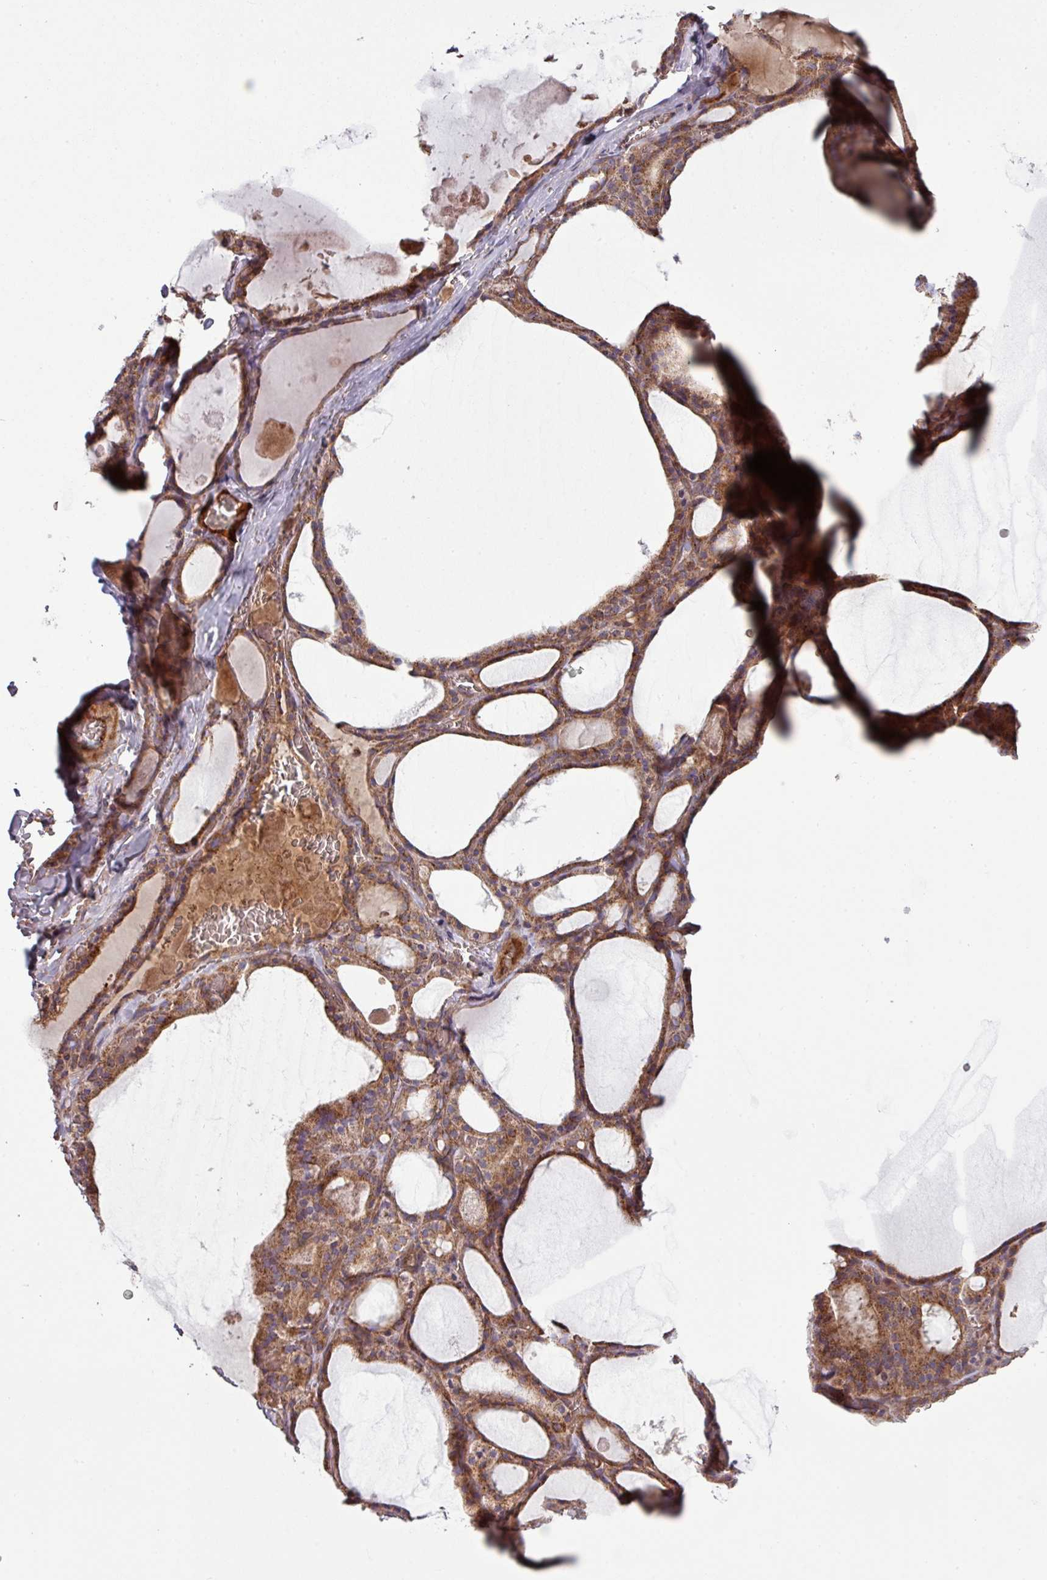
{"staining": {"intensity": "moderate", "quantity": ">75%", "location": "cytoplasmic/membranous"}, "tissue": "thyroid gland", "cell_type": "Glandular cells", "image_type": "normal", "snomed": [{"axis": "morphology", "description": "Normal tissue, NOS"}, {"axis": "topography", "description": "Thyroid gland"}], "caption": "A high-resolution image shows immunohistochemistry staining of normal thyroid gland, which reveals moderate cytoplasmic/membranous staining in about >75% of glandular cells. (DAB (3,3'-diaminobenzidine) IHC with brightfield microscopy, high magnification).", "gene": "SNRNP25", "patient": {"sex": "male", "age": 56}}